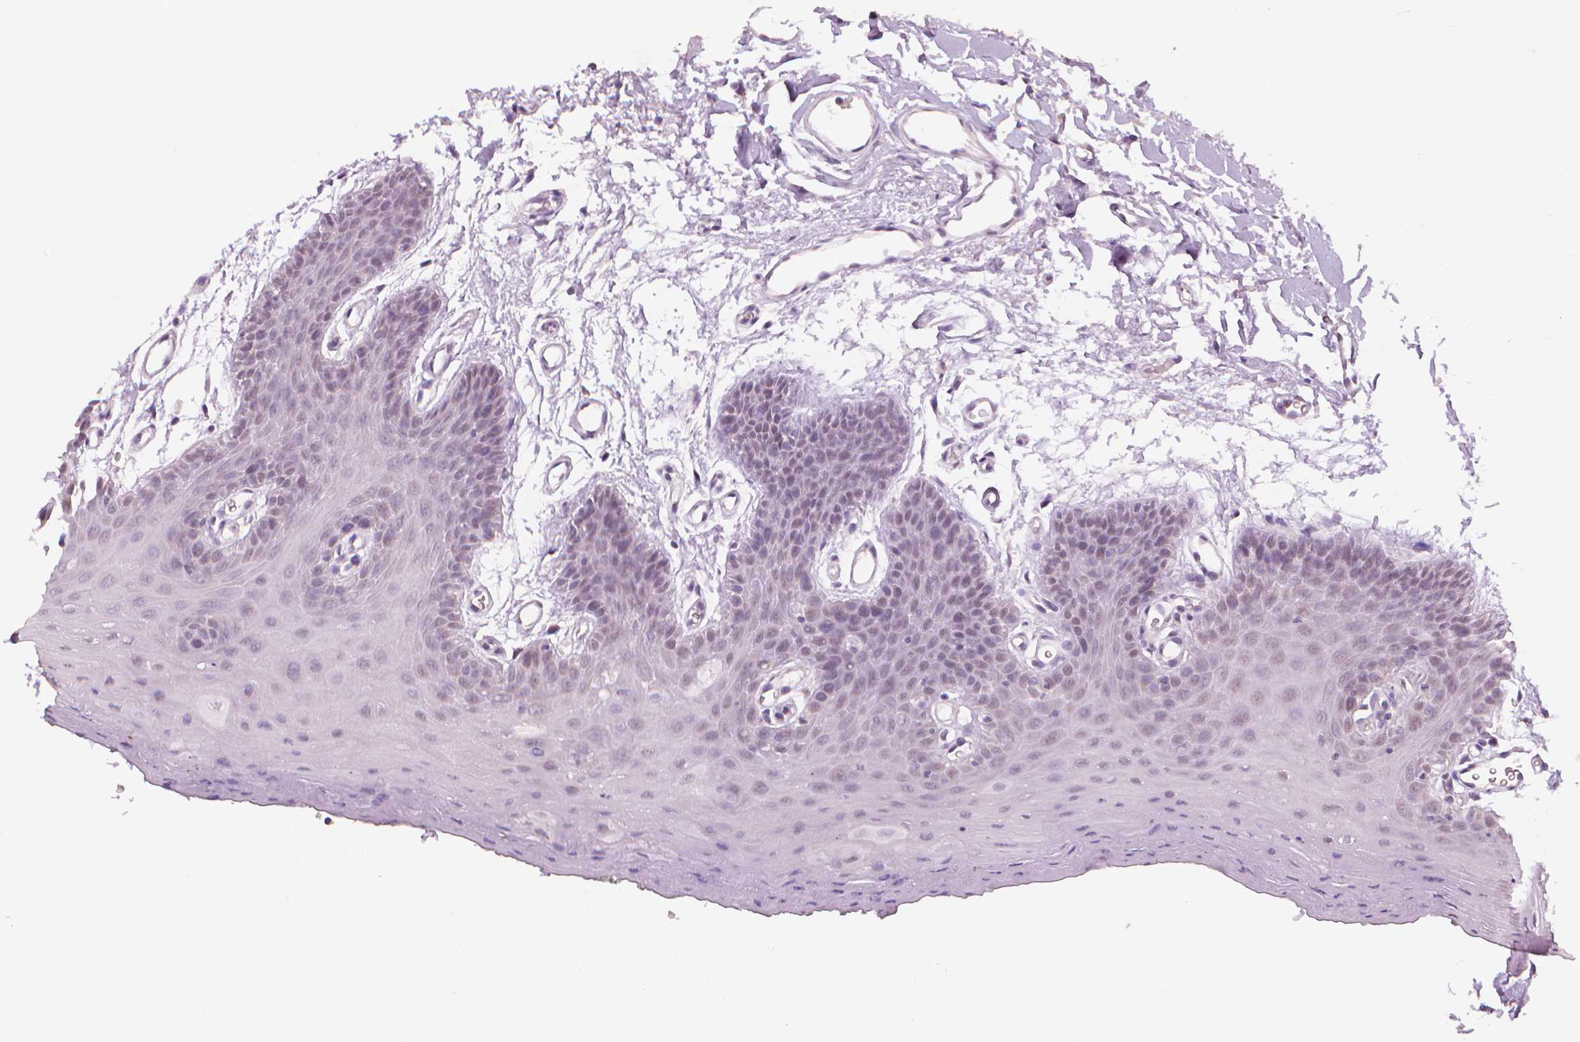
{"staining": {"intensity": "negative", "quantity": "none", "location": "none"}, "tissue": "oral mucosa", "cell_type": "Squamous epithelial cells", "image_type": "normal", "snomed": [{"axis": "morphology", "description": "Normal tissue, NOS"}, {"axis": "morphology", "description": "Squamous cell carcinoma, NOS"}, {"axis": "topography", "description": "Oral tissue"}, {"axis": "topography", "description": "Head-Neck"}], "caption": "This is a photomicrograph of immunohistochemistry (IHC) staining of unremarkable oral mucosa, which shows no positivity in squamous epithelial cells. The staining is performed using DAB (3,3'-diaminobenzidine) brown chromogen with nuclei counter-stained in using hematoxylin.", "gene": "NCAN", "patient": {"sex": "female", "age": 50}}